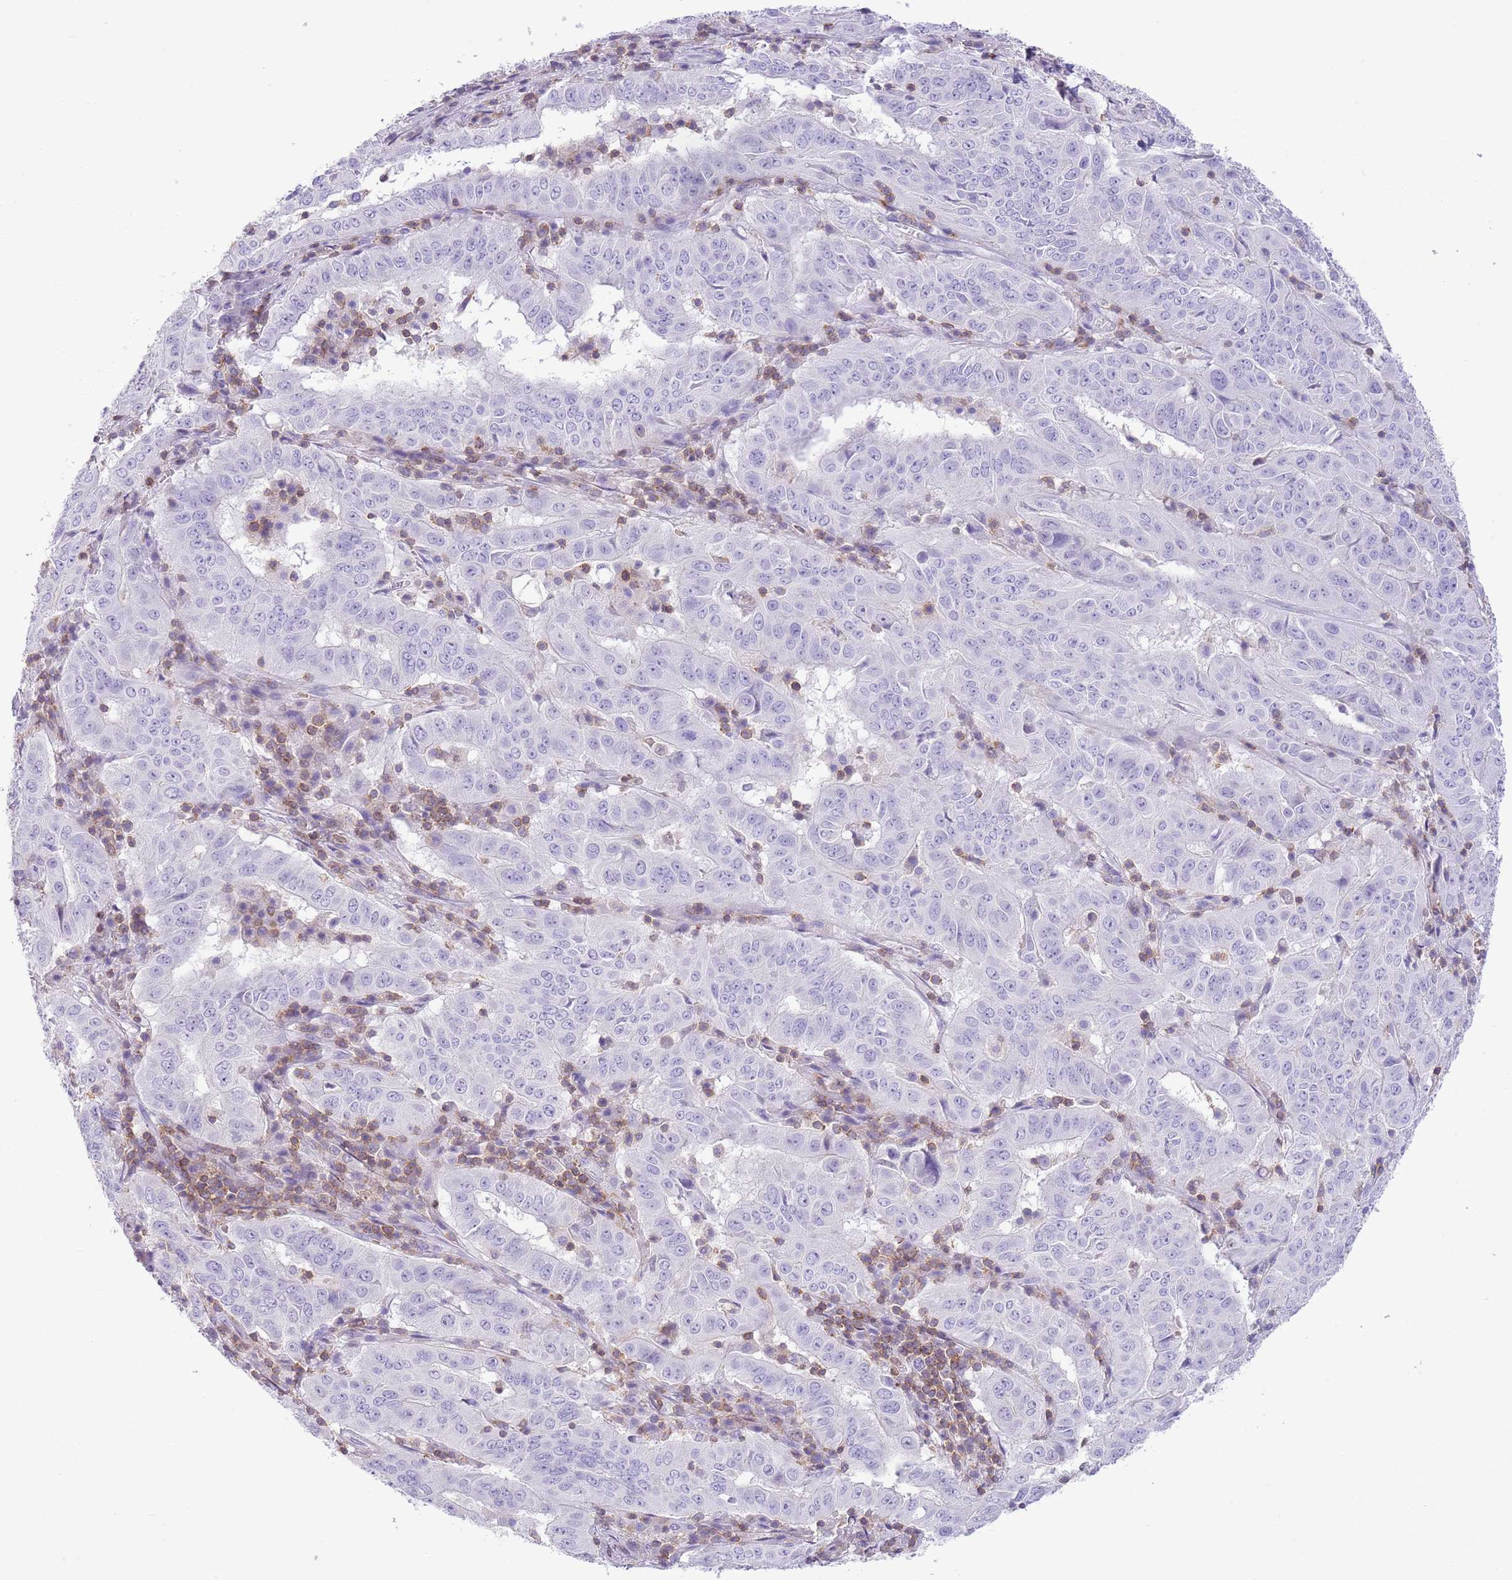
{"staining": {"intensity": "negative", "quantity": "none", "location": "none"}, "tissue": "pancreatic cancer", "cell_type": "Tumor cells", "image_type": "cancer", "snomed": [{"axis": "morphology", "description": "Adenocarcinoma, NOS"}, {"axis": "topography", "description": "Pancreas"}], "caption": "Tumor cells are negative for brown protein staining in pancreatic cancer.", "gene": "OR4Q3", "patient": {"sex": "male", "age": 63}}